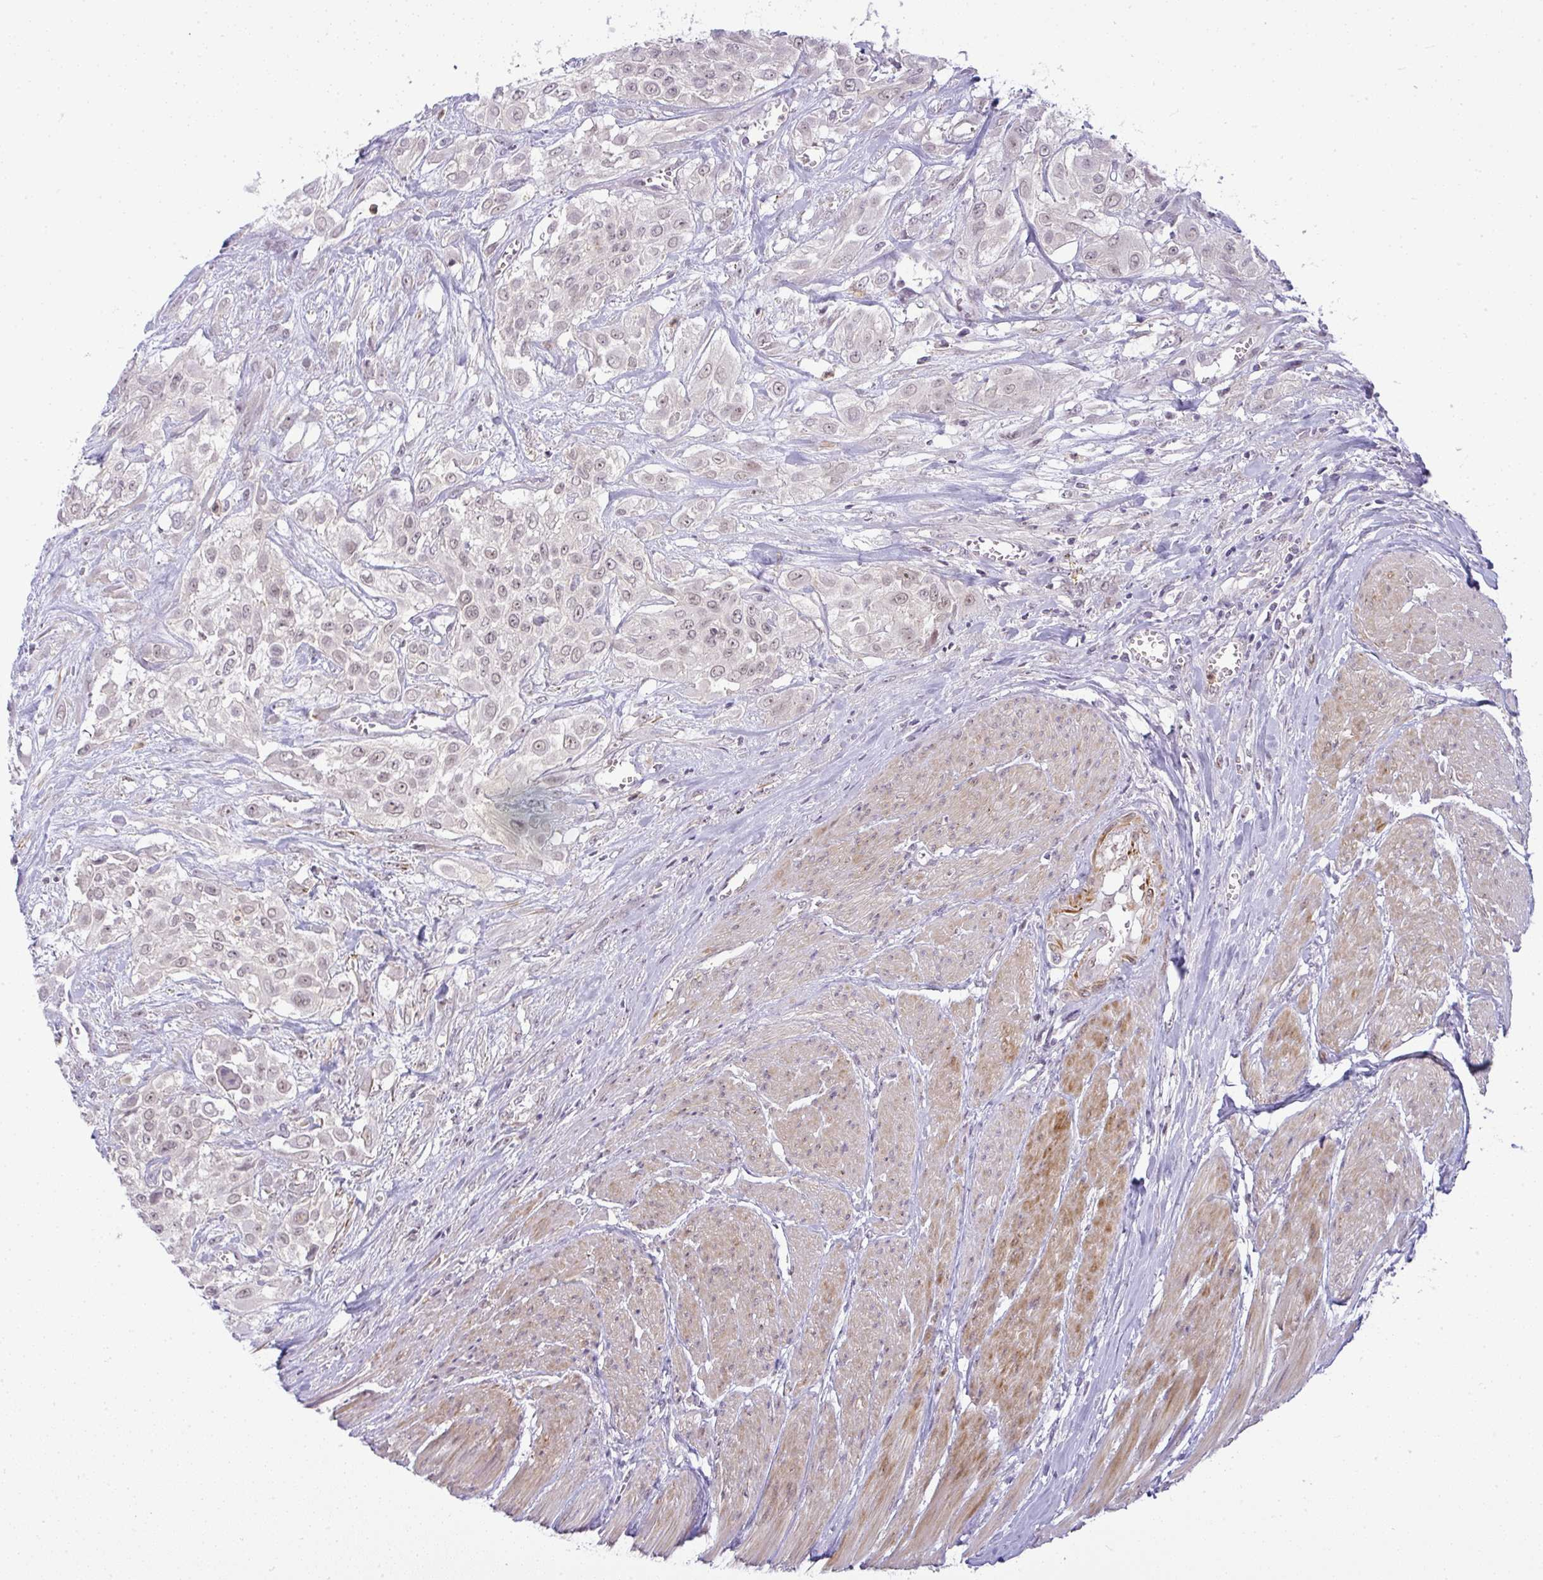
{"staining": {"intensity": "weak", "quantity": "<25%", "location": "nuclear"}, "tissue": "urothelial cancer", "cell_type": "Tumor cells", "image_type": "cancer", "snomed": [{"axis": "morphology", "description": "Urothelial carcinoma, High grade"}, {"axis": "topography", "description": "Urinary bladder"}], "caption": "Immunohistochemical staining of human high-grade urothelial carcinoma reveals no significant positivity in tumor cells.", "gene": "DZIP1", "patient": {"sex": "male", "age": 57}}